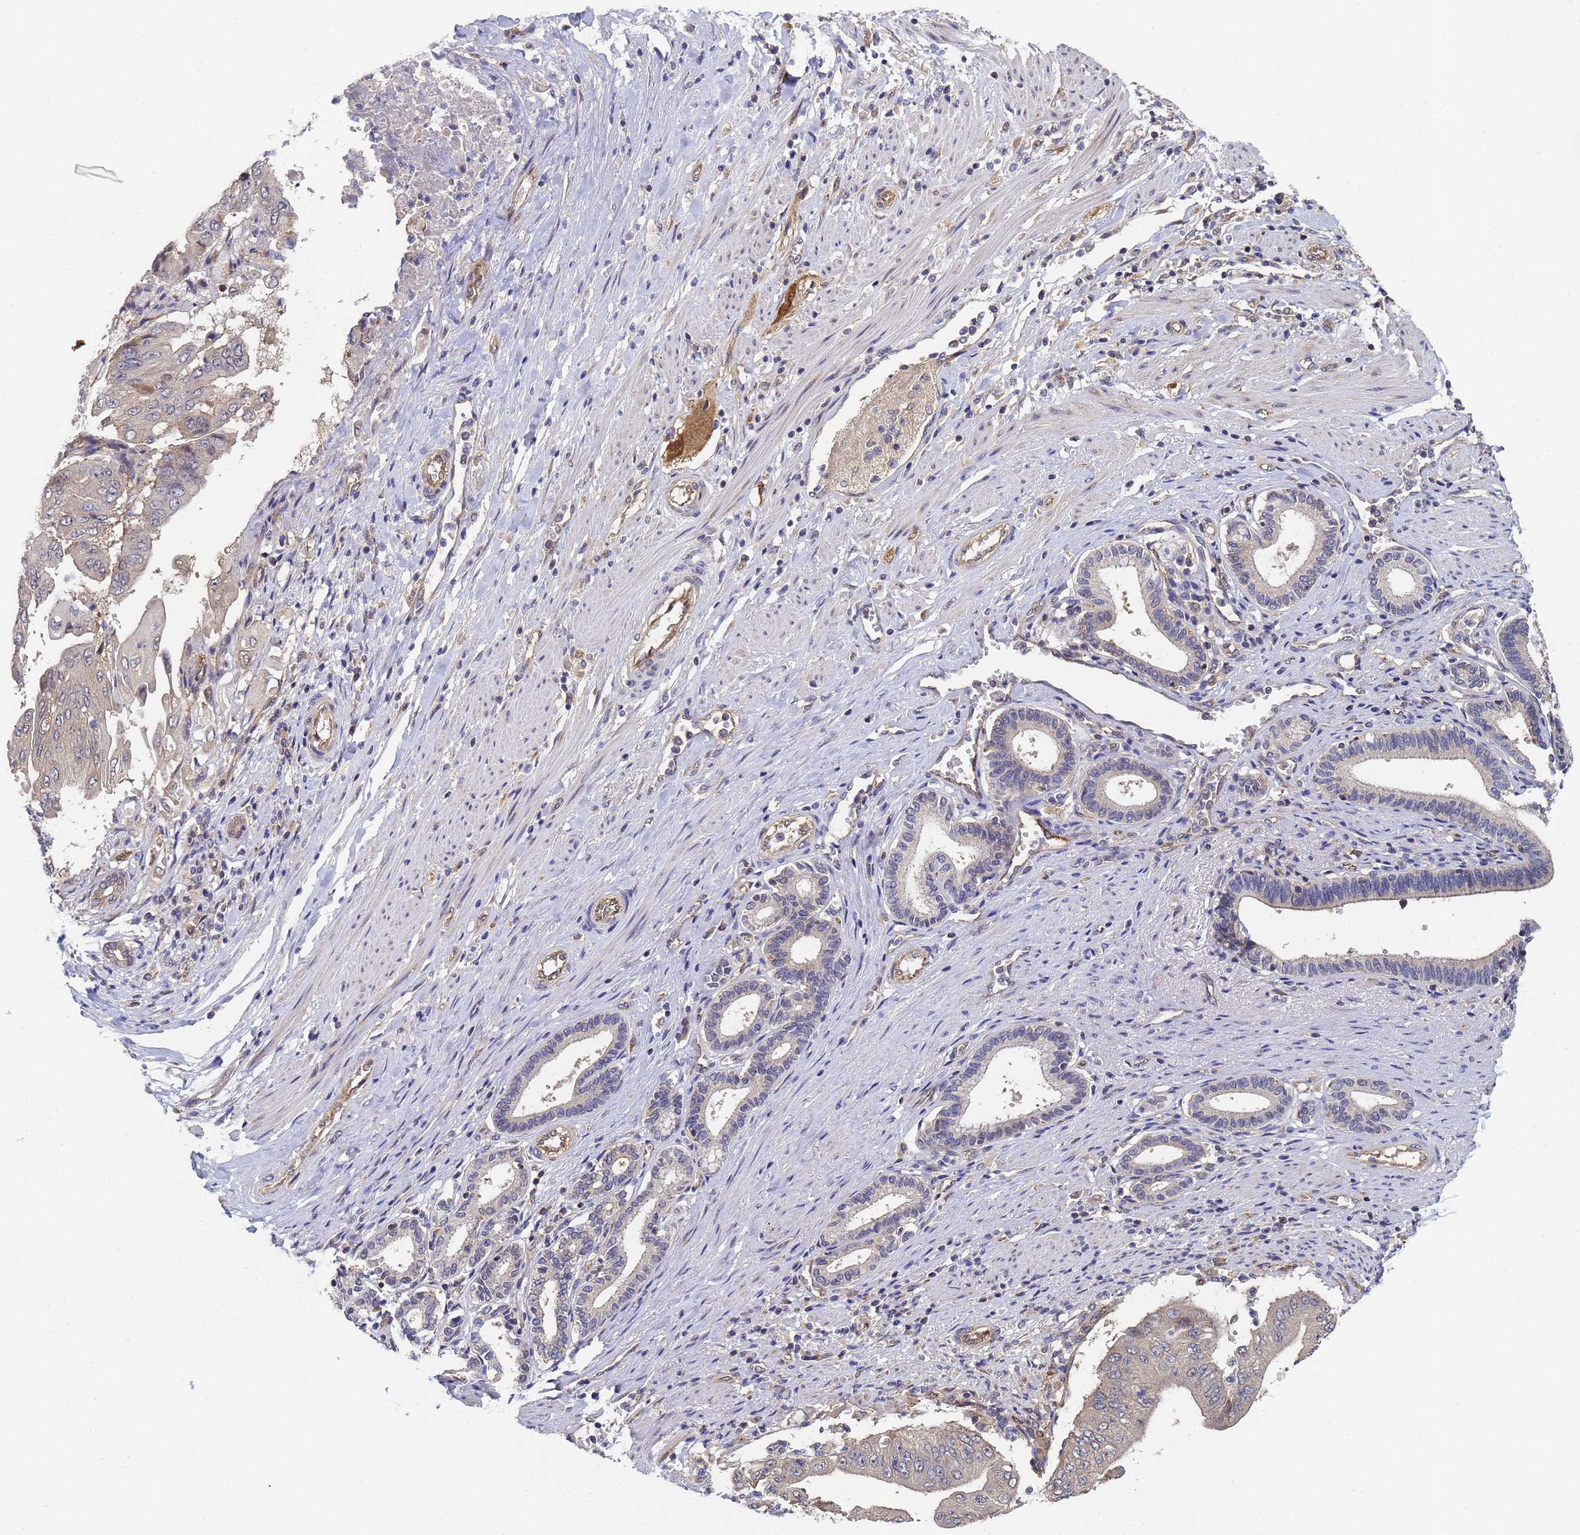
{"staining": {"intensity": "weak", "quantity": "25%-75%", "location": "cytoplasmic/membranous"}, "tissue": "pancreatic cancer", "cell_type": "Tumor cells", "image_type": "cancer", "snomed": [{"axis": "morphology", "description": "Adenocarcinoma, NOS"}, {"axis": "topography", "description": "Pancreas"}], "caption": "Immunohistochemistry (IHC) image of human pancreatic adenocarcinoma stained for a protein (brown), which shows low levels of weak cytoplasmic/membranous staining in approximately 25%-75% of tumor cells.", "gene": "ALS2CL", "patient": {"sex": "female", "age": 77}}